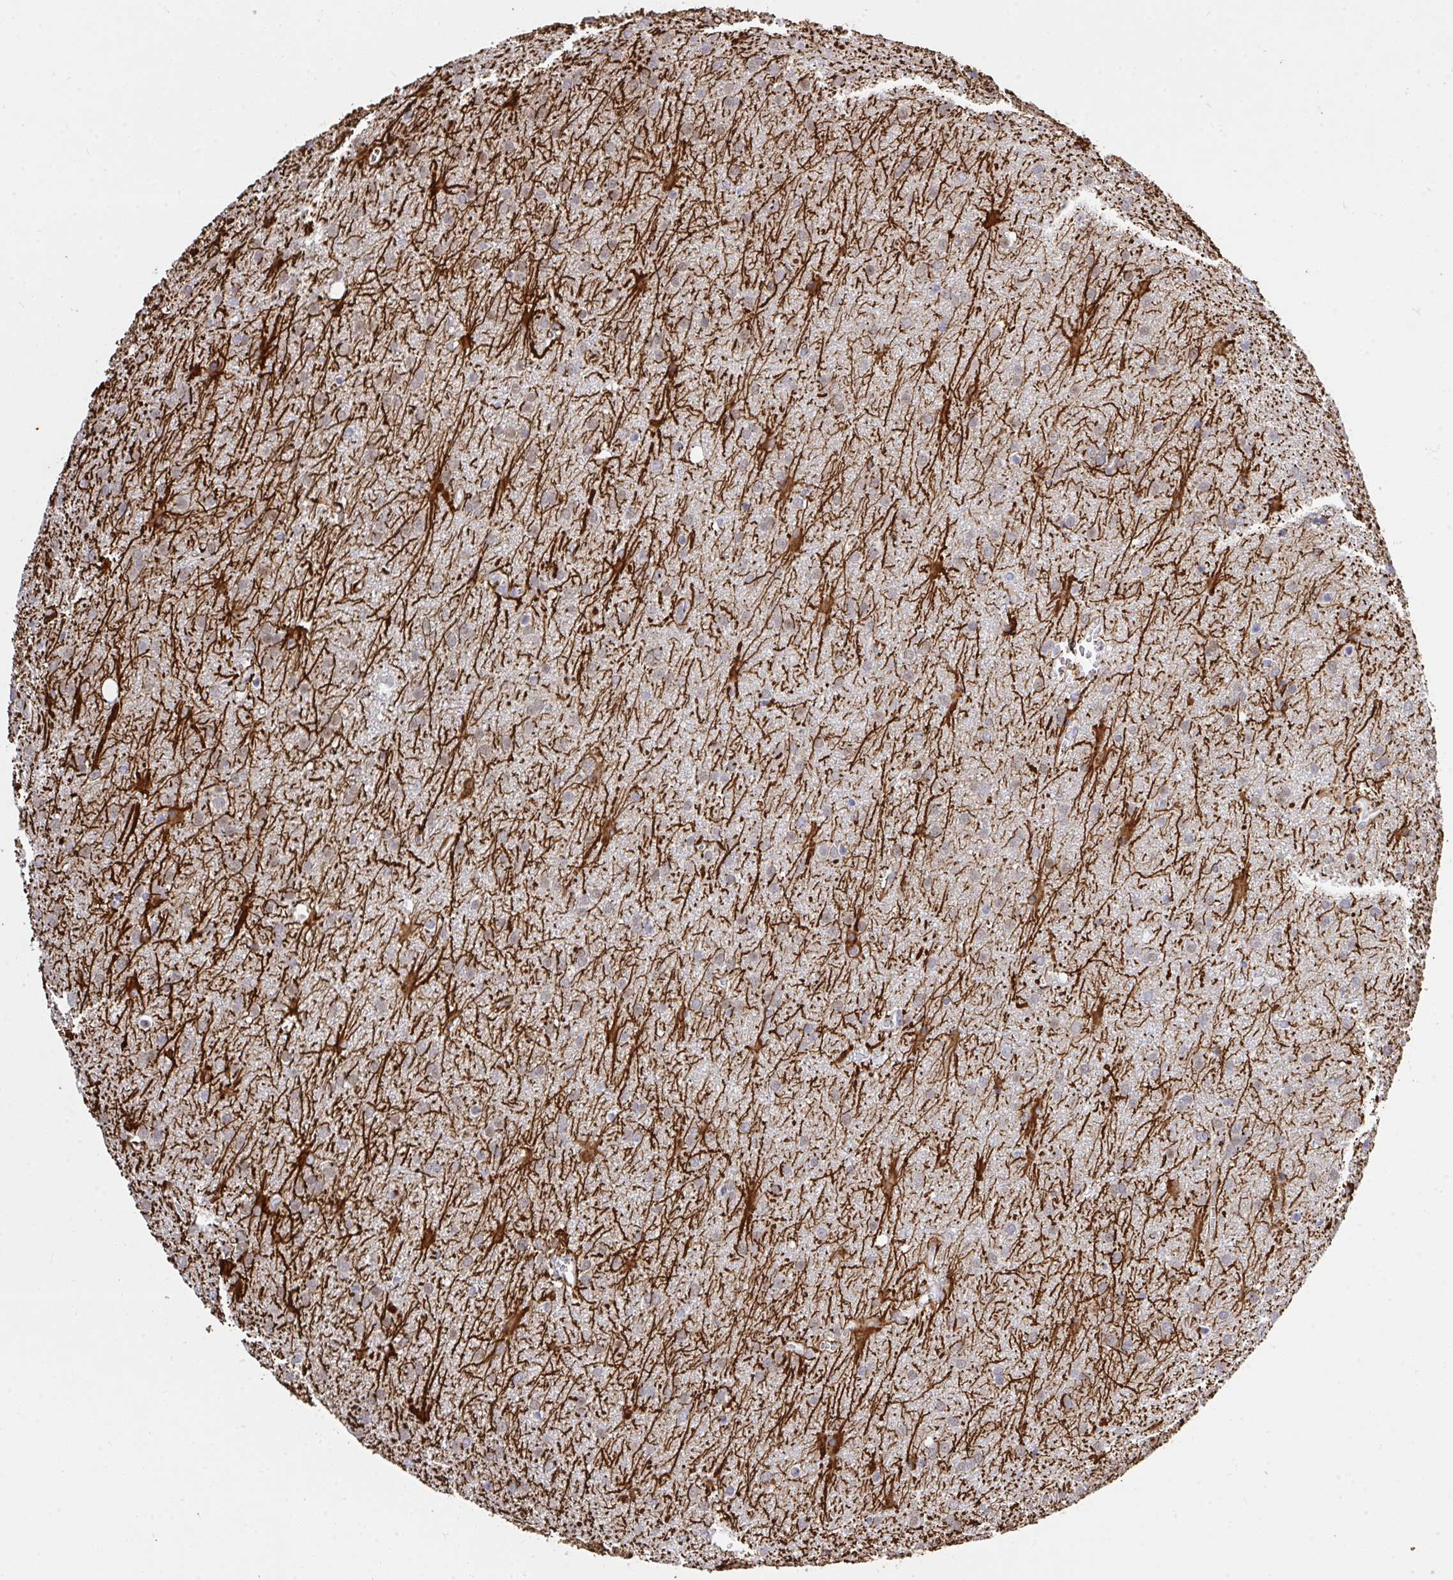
{"staining": {"intensity": "negative", "quantity": "none", "location": "none"}, "tissue": "glioma", "cell_type": "Tumor cells", "image_type": "cancer", "snomed": [{"axis": "morphology", "description": "Glioma, malignant, Low grade"}, {"axis": "topography", "description": "Brain"}], "caption": "Immunohistochemistry histopathology image of low-grade glioma (malignant) stained for a protein (brown), which displays no positivity in tumor cells. The staining was performed using DAB to visualize the protein expression in brown, while the nuclei were stained in blue with hematoxylin (Magnification: 20x).", "gene": "THOP1", "patient": {"sex": "female", "age": 32}}